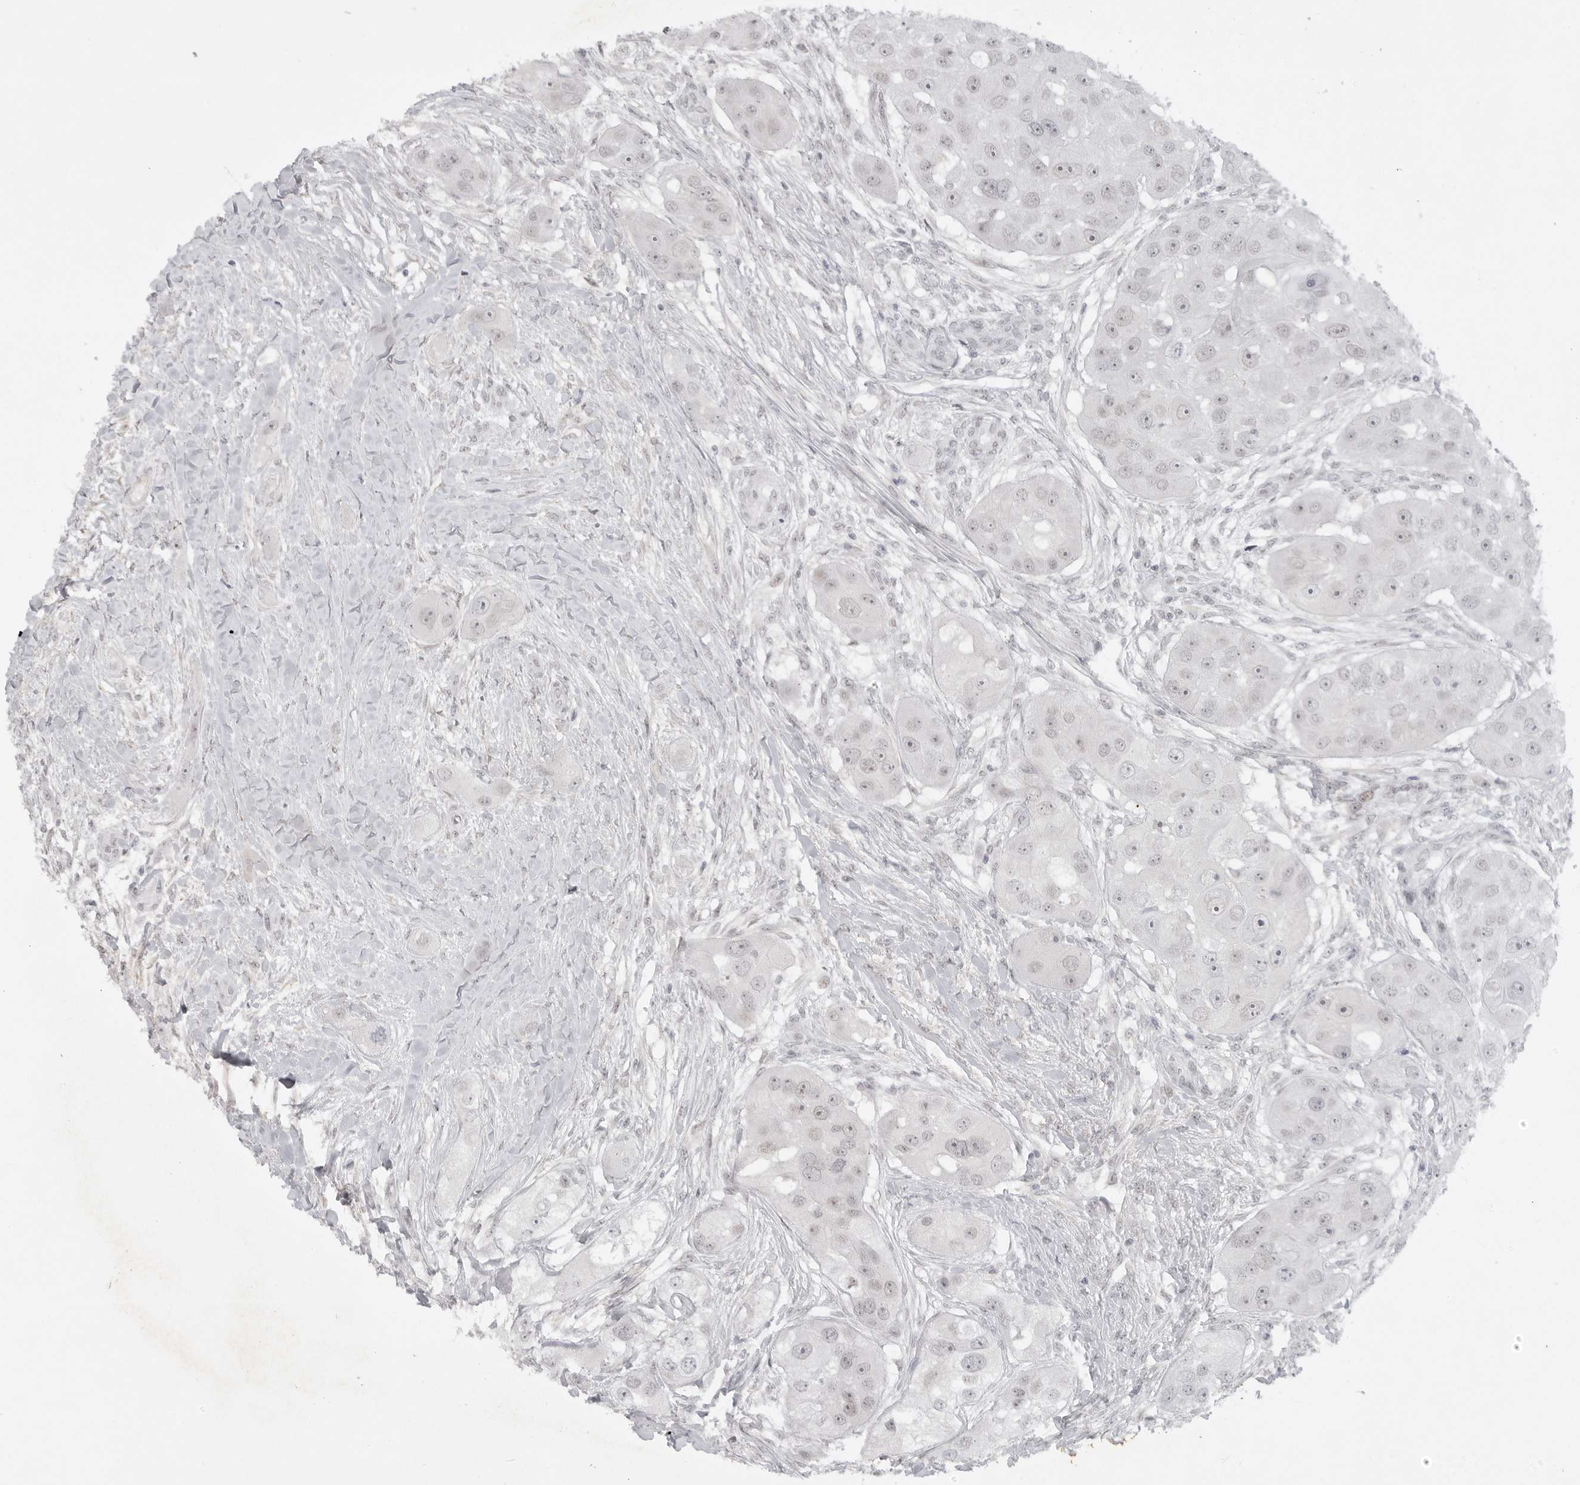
{"staining": {"intensity": "negative", "quantity": "none", "location": "none"}, "tissue": "head and neck cancer", "cell_type": "Tumor cells", "image_type": "cancer", "snomed": [{"axis": "morphology", "description": "Normal tissue, NOS"}, {"axis": "morphology", "description": "Squamous cell carcinoma, NOS"}, {"axis": "topography", "description": "Skeletal muscle"}, {"axis": "topography", "description": "Head-Neck"}], "caption": "Immunohistochemical staining of head and neck cancer shows no significant positivity in tumor cells.", "gene": "TCTN3", "patient": {"sex": "male", "age": 51}}